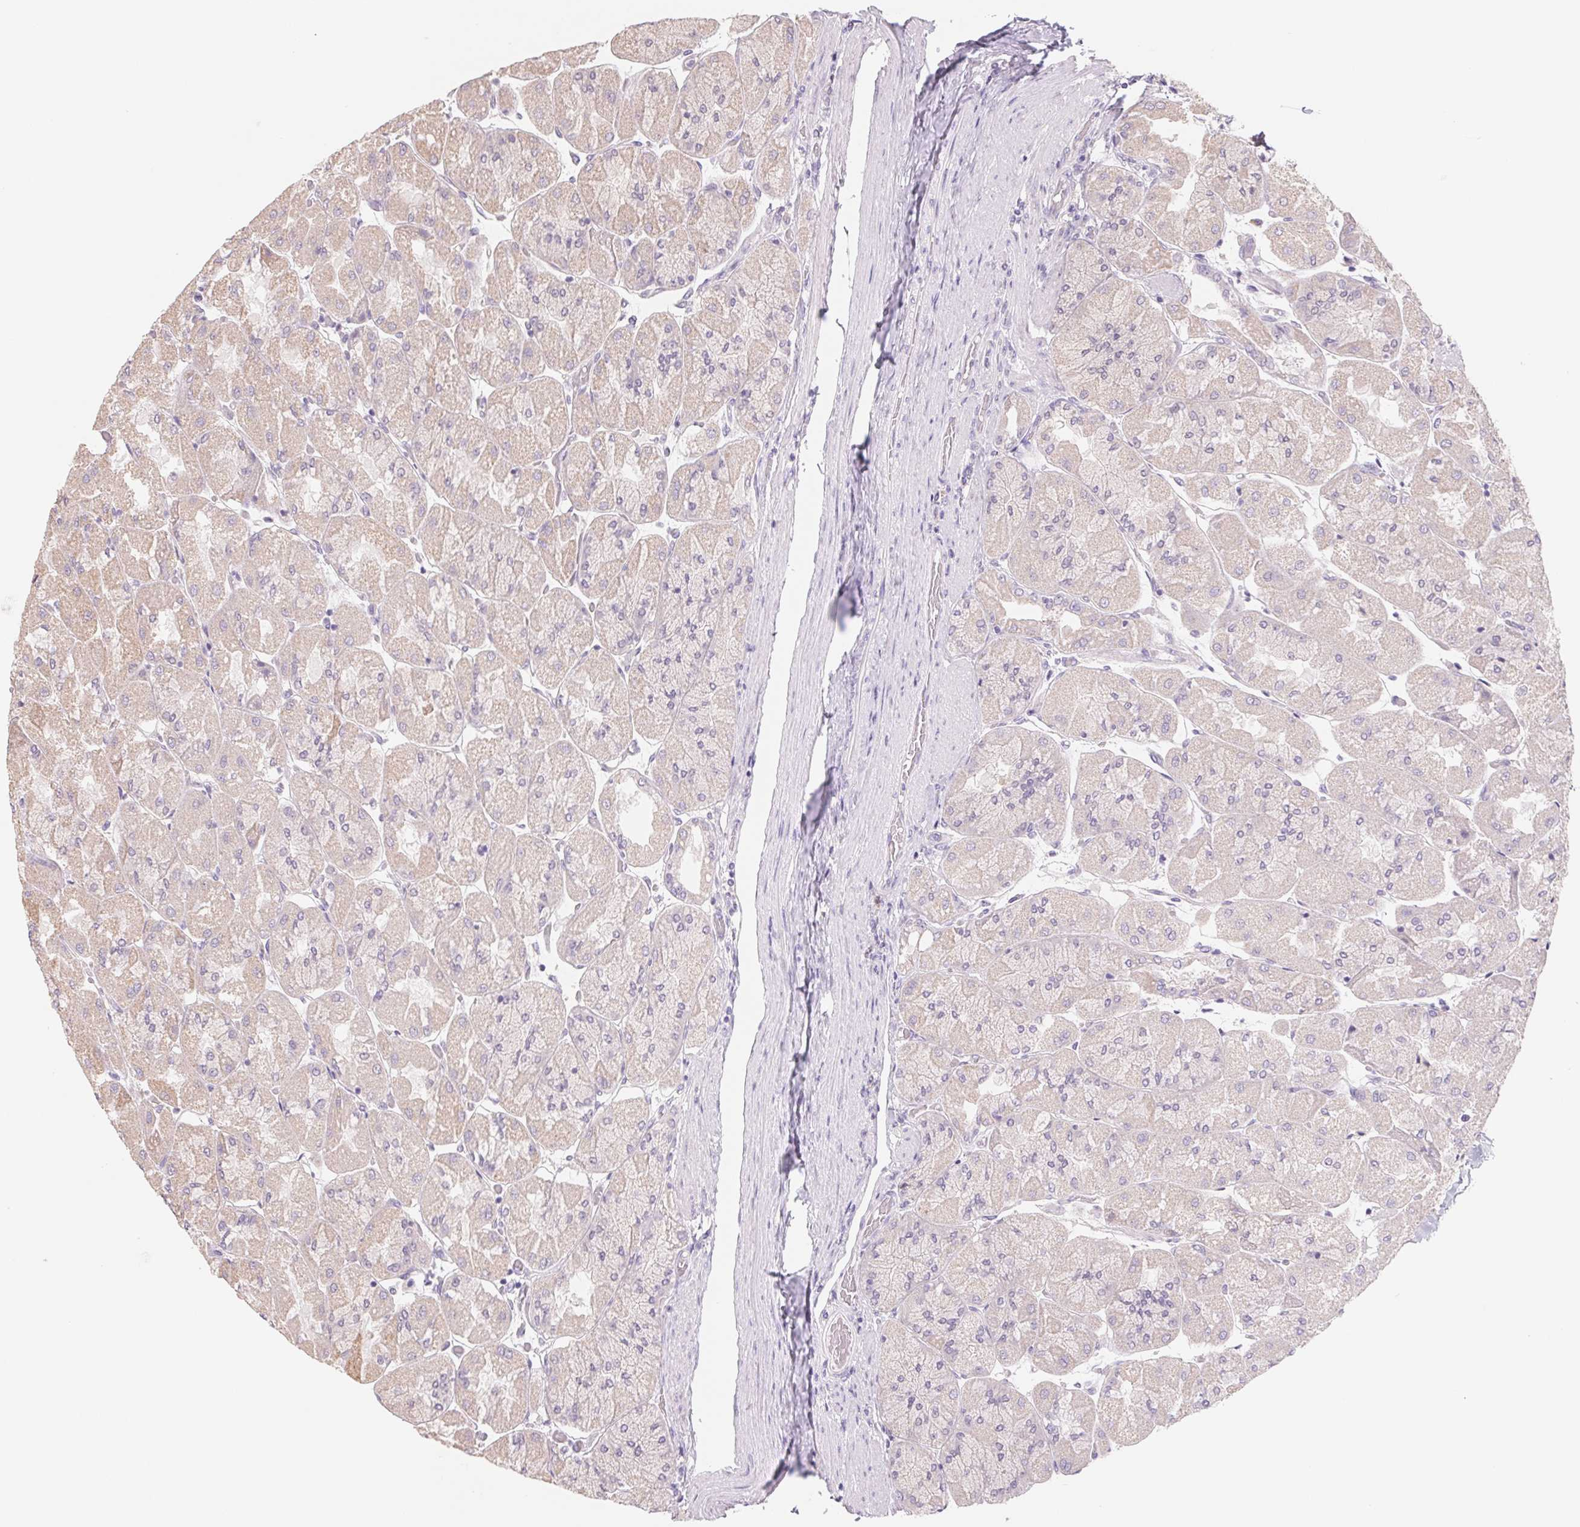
{"staining": {"intensity": "moderate", "quantity": "<25%", "location": "cytoplasmic/membranous"}, "tissue": "stomach", "cell_type": "Glandular cells", "image_type": "normal", "snomed": [{"axis": "morphology", "description": "Normal tissue, NOS"}, {"axis": "topography", "description": "Stomach"}], "caption": "Immunohistochemical staining of benign stomach demonstrates moderate cytoplasmic/membranous protein staining in about <25% of glandular cells.", "gene": "PNMA8B", "patient": {"sex": "female", "age": 61}}